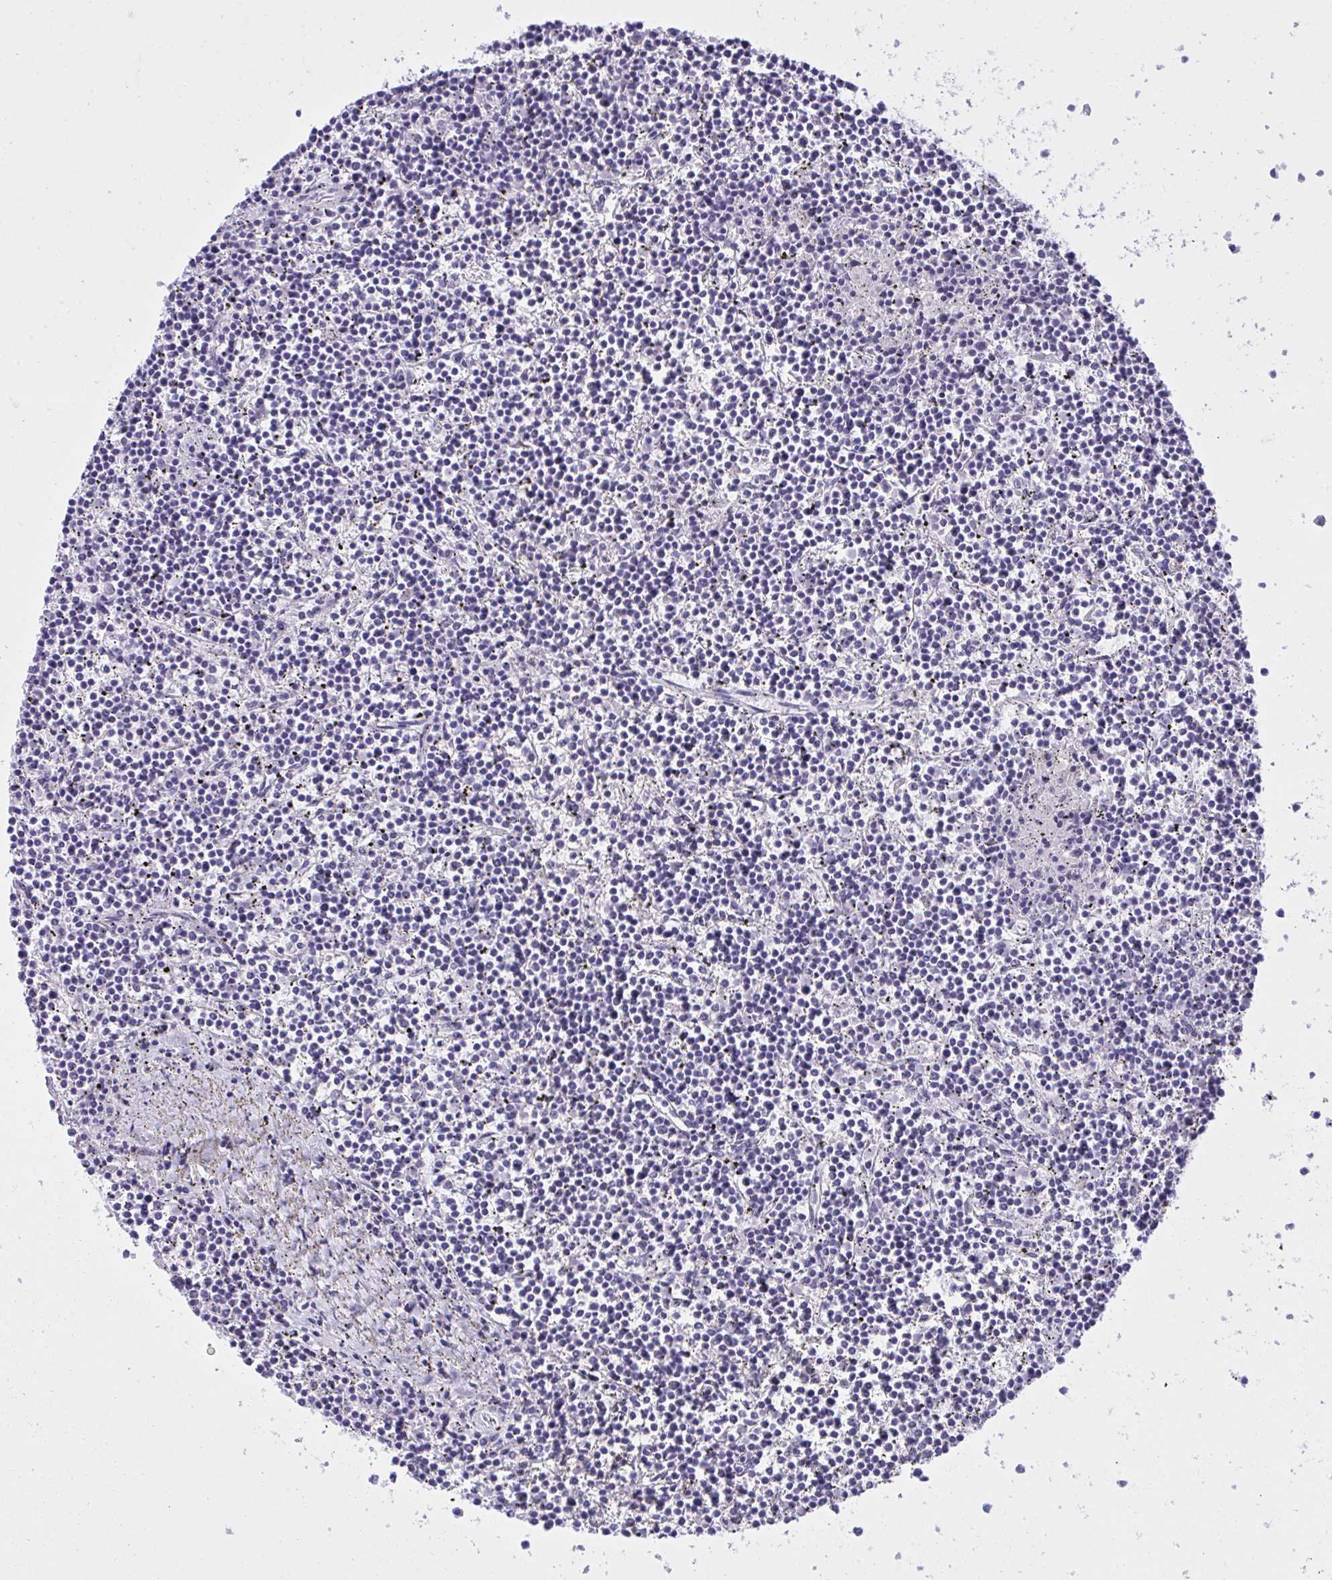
{"staining": {"intensity": "negative", "quantity": "none", "location": "none"}, "tissue": "lymphoma", "cell_type": "Tumor cells", "image_type": "cancer", "snomed": [{"axis": "morphology", "description": "Malignant lymphoma, non-Hodgkin's type, Low grade"}, {"axis": "topography", "description": "Spleen"}], "caption": "Immunohistochemical staining of low-grade malignant lymphoma, non-Hodgkin's type shows no significant staining in tumor cells.", "gene": "TEAD4", "patient": {"sex": "female", "age": 19}}